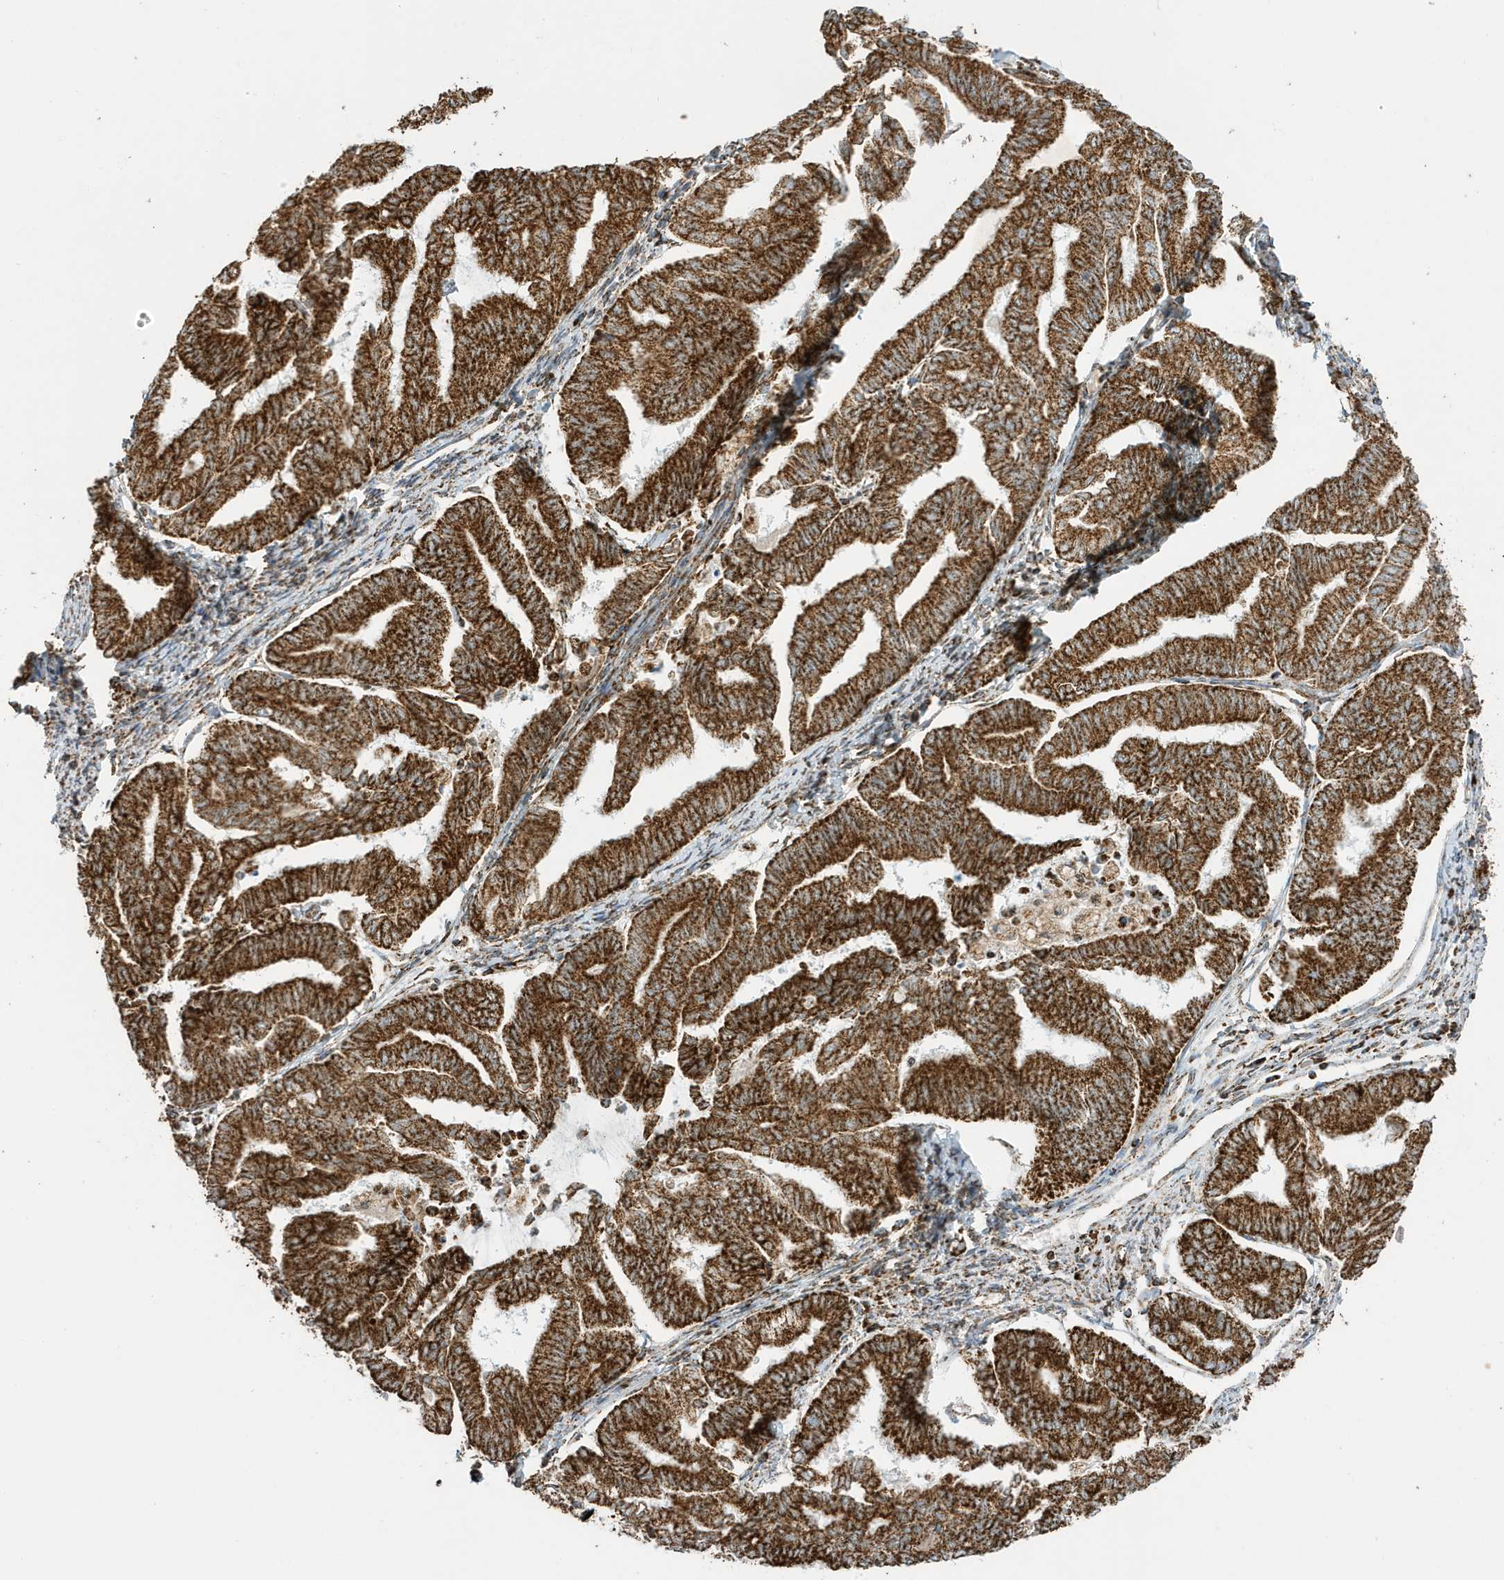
{"staining": {"intensity": "strong", "quantity": ">75%", "location": "cytoplasmic/membranous"}, "tissue": "endometrial cancer", "cell_type": "Tumor cells", "image_type": "cancer", "snomed": [{"axis": "morphology", "description": "Adenocarcinoma, NOS"}, {"axis": "topography", "description": "Endometrium"}], "caption": "DAB immunohistochemical staining of adenocarcinoma (endometrial) exhibits strong cytoplasmic/membranous protein positivity in approximately >75% of tumor cells.", "gene": "ATP5ME", "patient": {"sex": "female", "age": 79}}